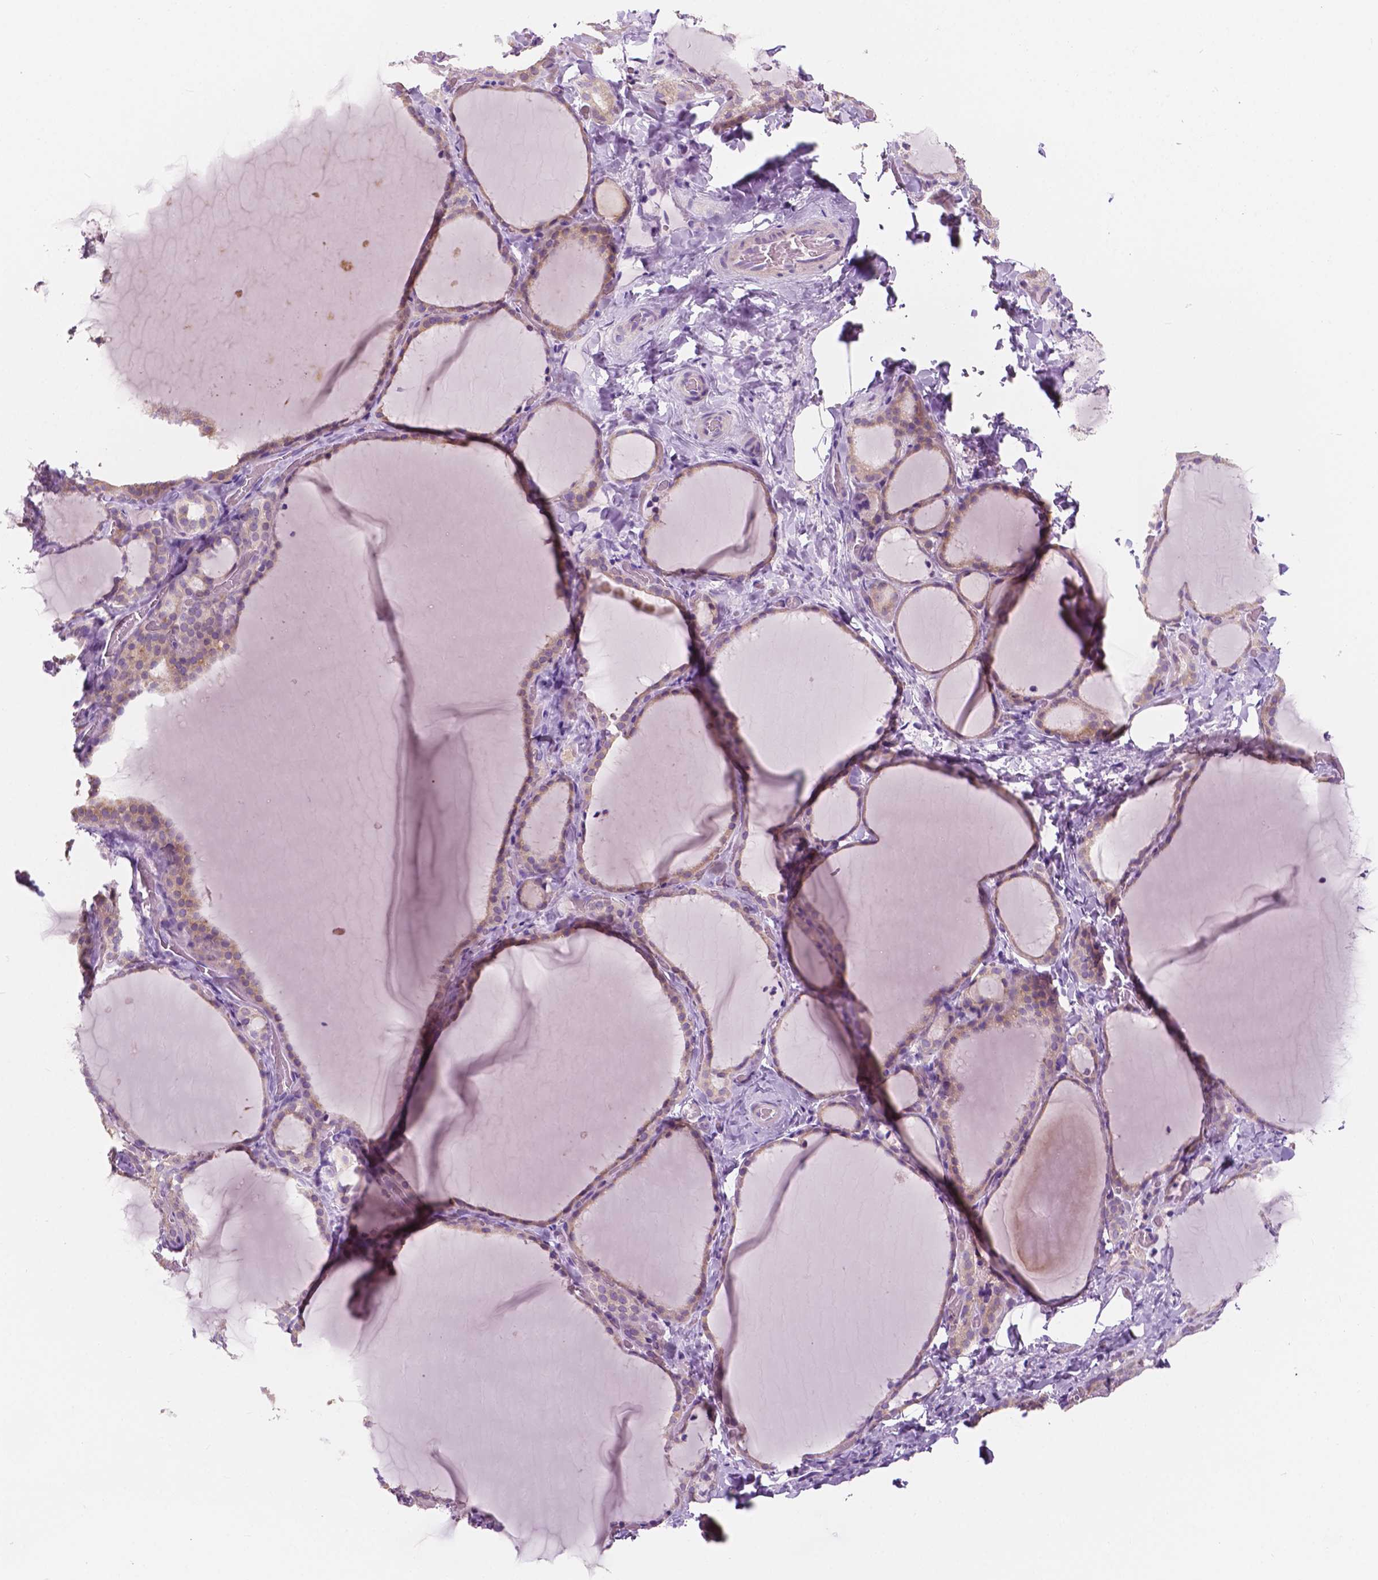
{"staining": {"intensity": "weak", "quantity": "25%-75%", "location": "cytoplasmic/membranous"}, "tissue": "thyroid gland", "cell_type": "Glandular cells", "image_type": "normal", "snomed": [{"axis": "morphology", "description": "Normal tissue, NOS"}, {"axis": "topography", "description": "Thyroid gland"}], "caption": "A low amount of weak cytoplasmic/membranous positivity is identified in about 25%-75% of glandular cells in benign thyroid gland.", "gene": "SEMA4A", "patient": {"sex": "female", "age": 22}}